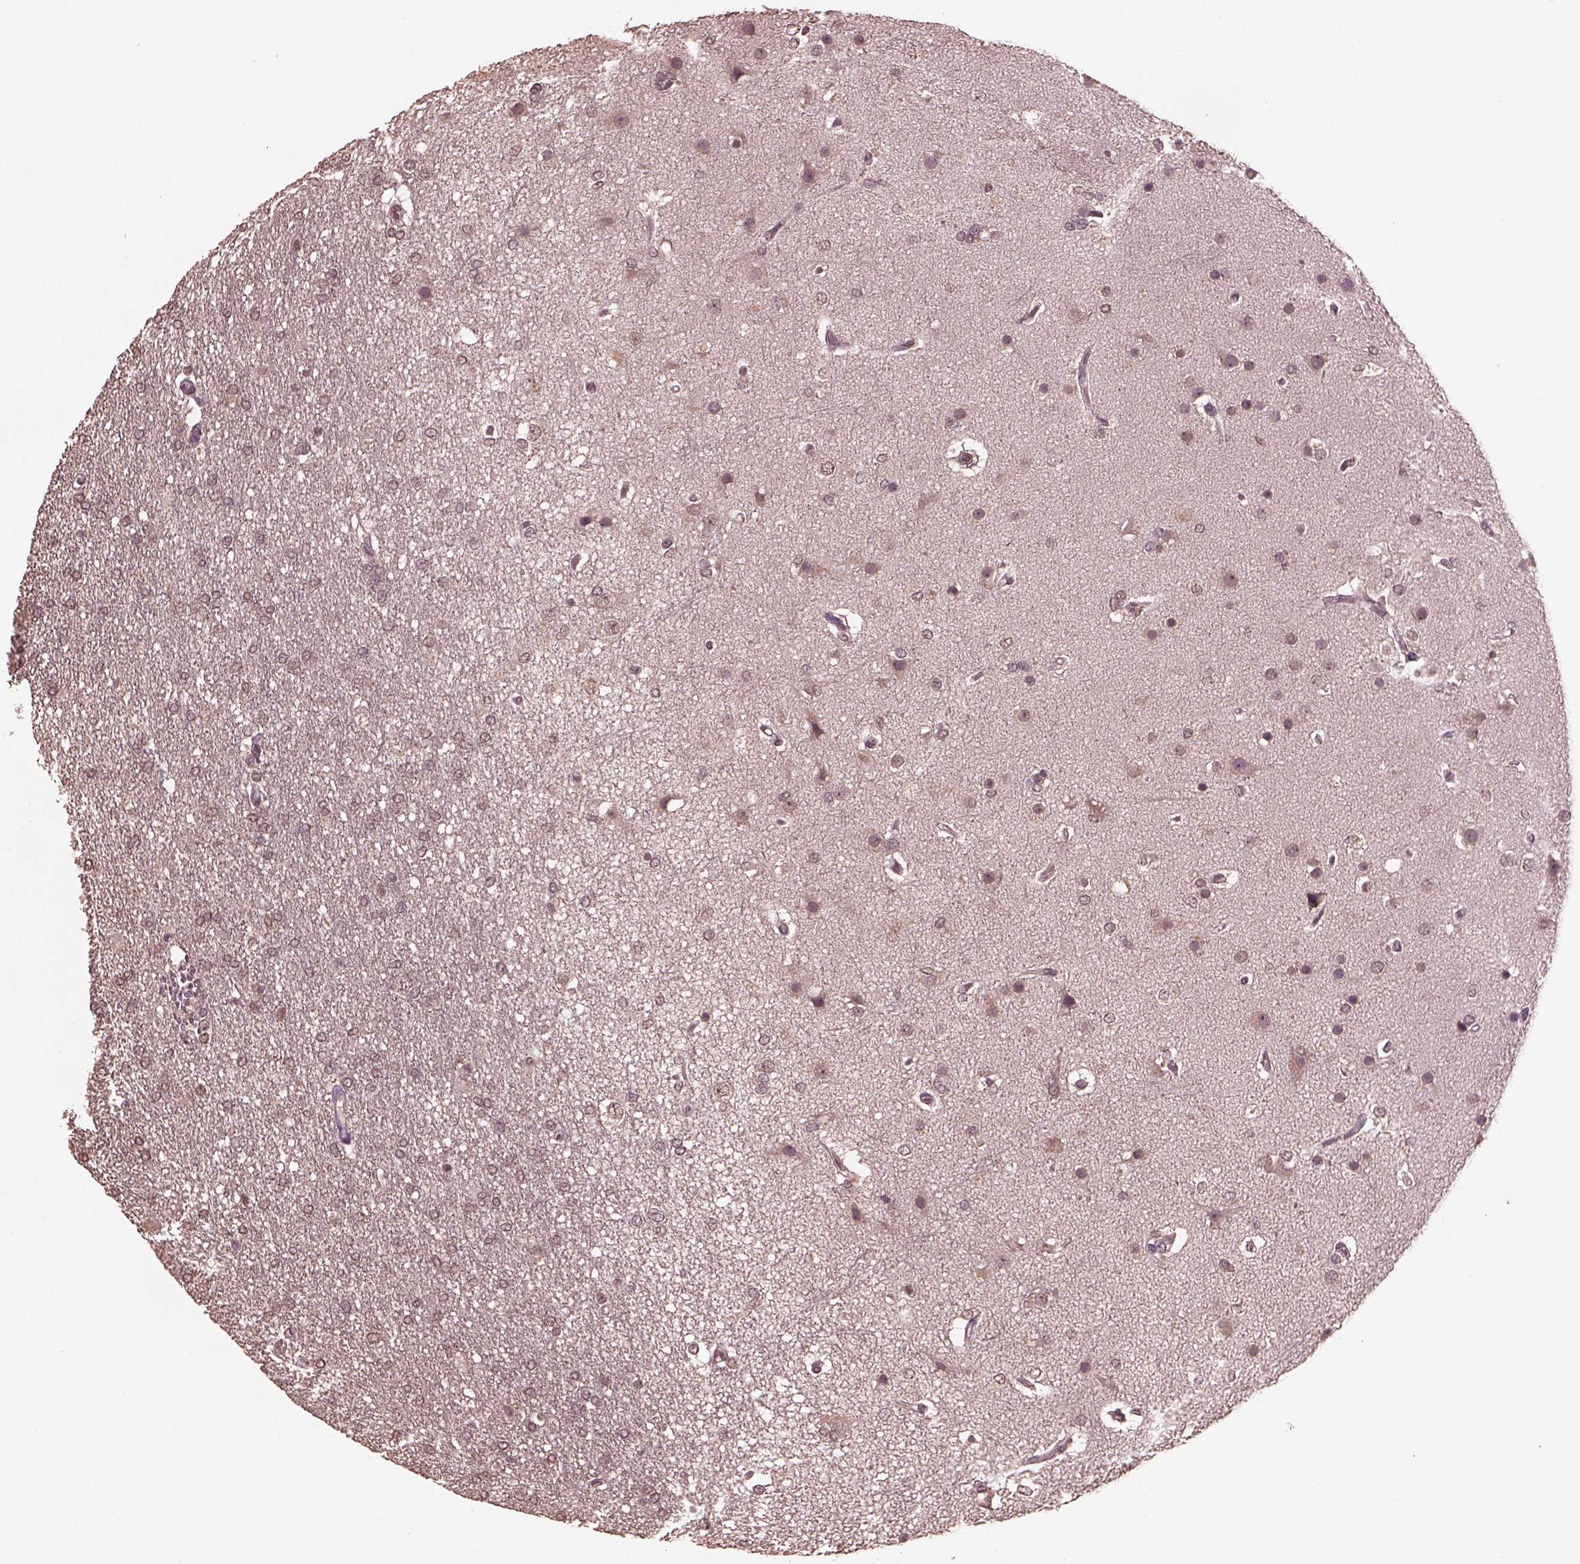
{"staining": {"intensity": "negative", "quantity": "none", "location": "none"}, "tissue": "glioma", "cell_type": "Tumor cells", "image_type": "cancer", "snomed": [{"axis": "morphology", "description": "Glioma, malignant, High grade"}, {"axis": "topography", "description": "Brain"}], "caption": "A photomicrograph of human glioma is negative for staining in tumor cells.", "gene": "CPT1C", "patient": {"sex": "female", "age": 61}}